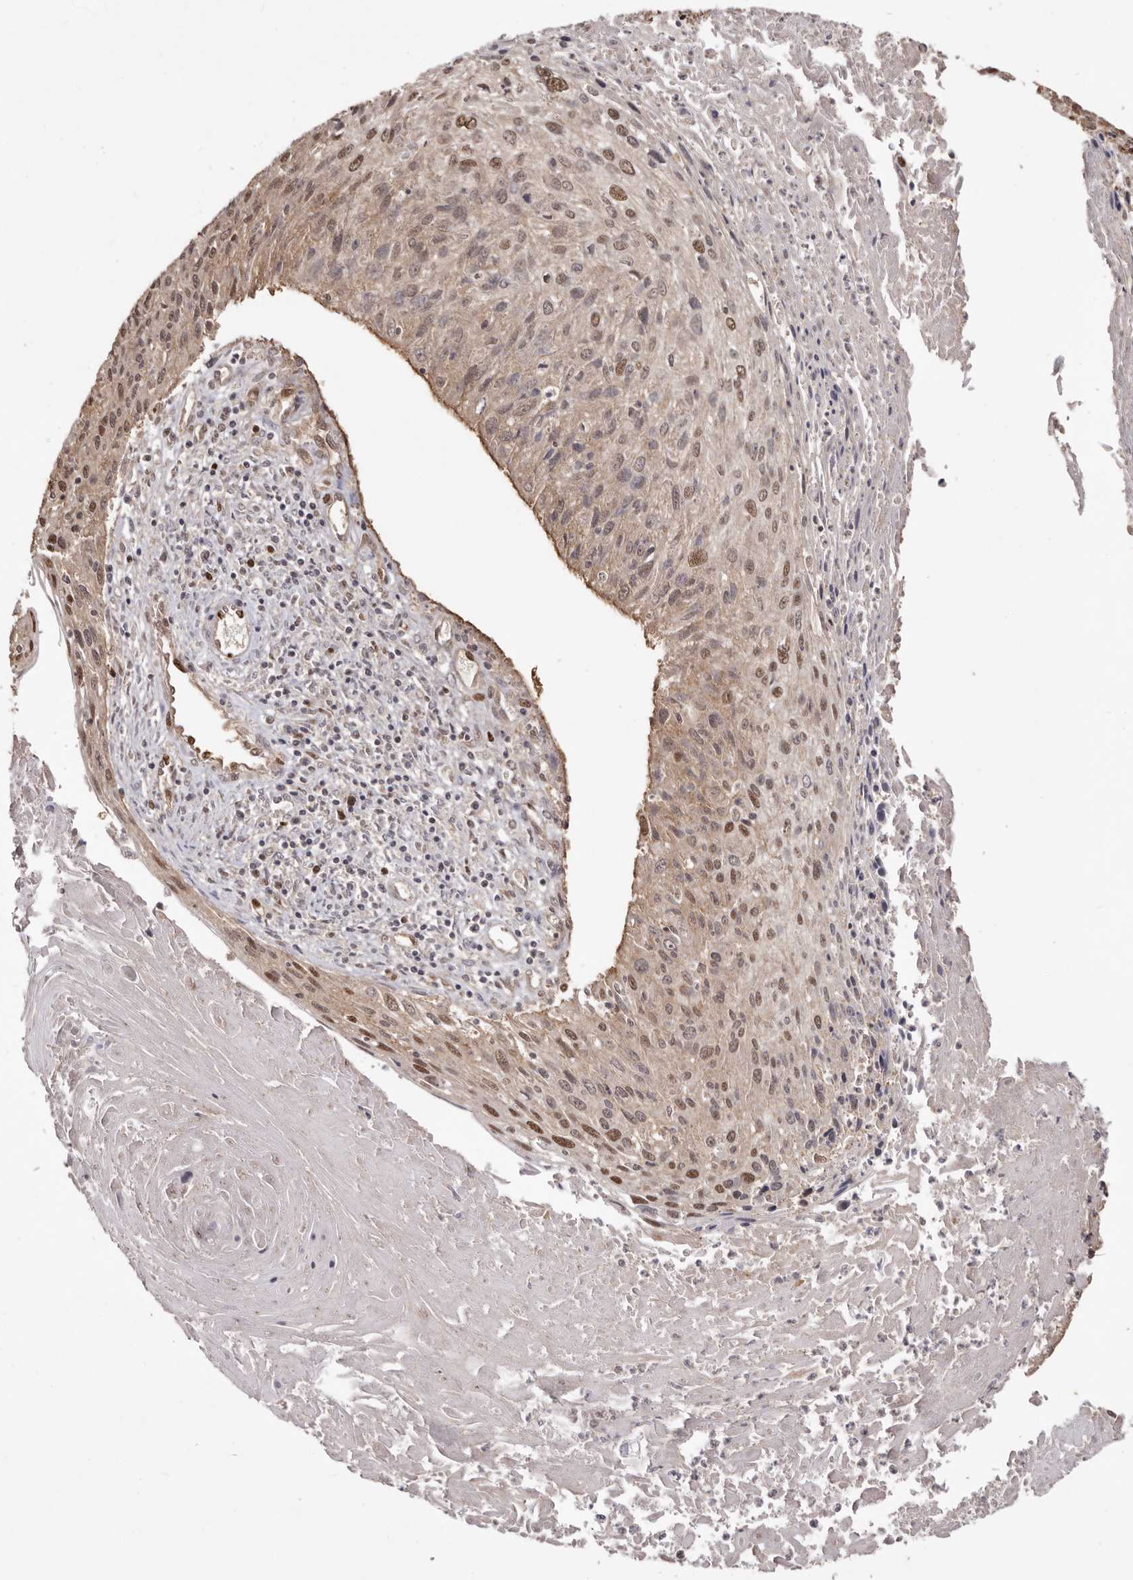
{"staining": {"intensity": "moderate", "quantity": ">75%", "location": "nuclear"}, "tissue": "cervical cancer", "cell_type": "Tumor cells", "image_type": "cancer", "snomed": [{"axis": "morphology", "description": "Squamous cell carcinoma, NOS"}, {"axis": "topography", "description": "Cervix"}], "caption": "Squamous cell carcinoma (cervical) was stained to show a protein in brown. There is medium levels of moderate nuclear positivity in approximately >75% of tumor cells.", "gene": "NOTCH1", "patient": {"sex": "female", "age": 51}}